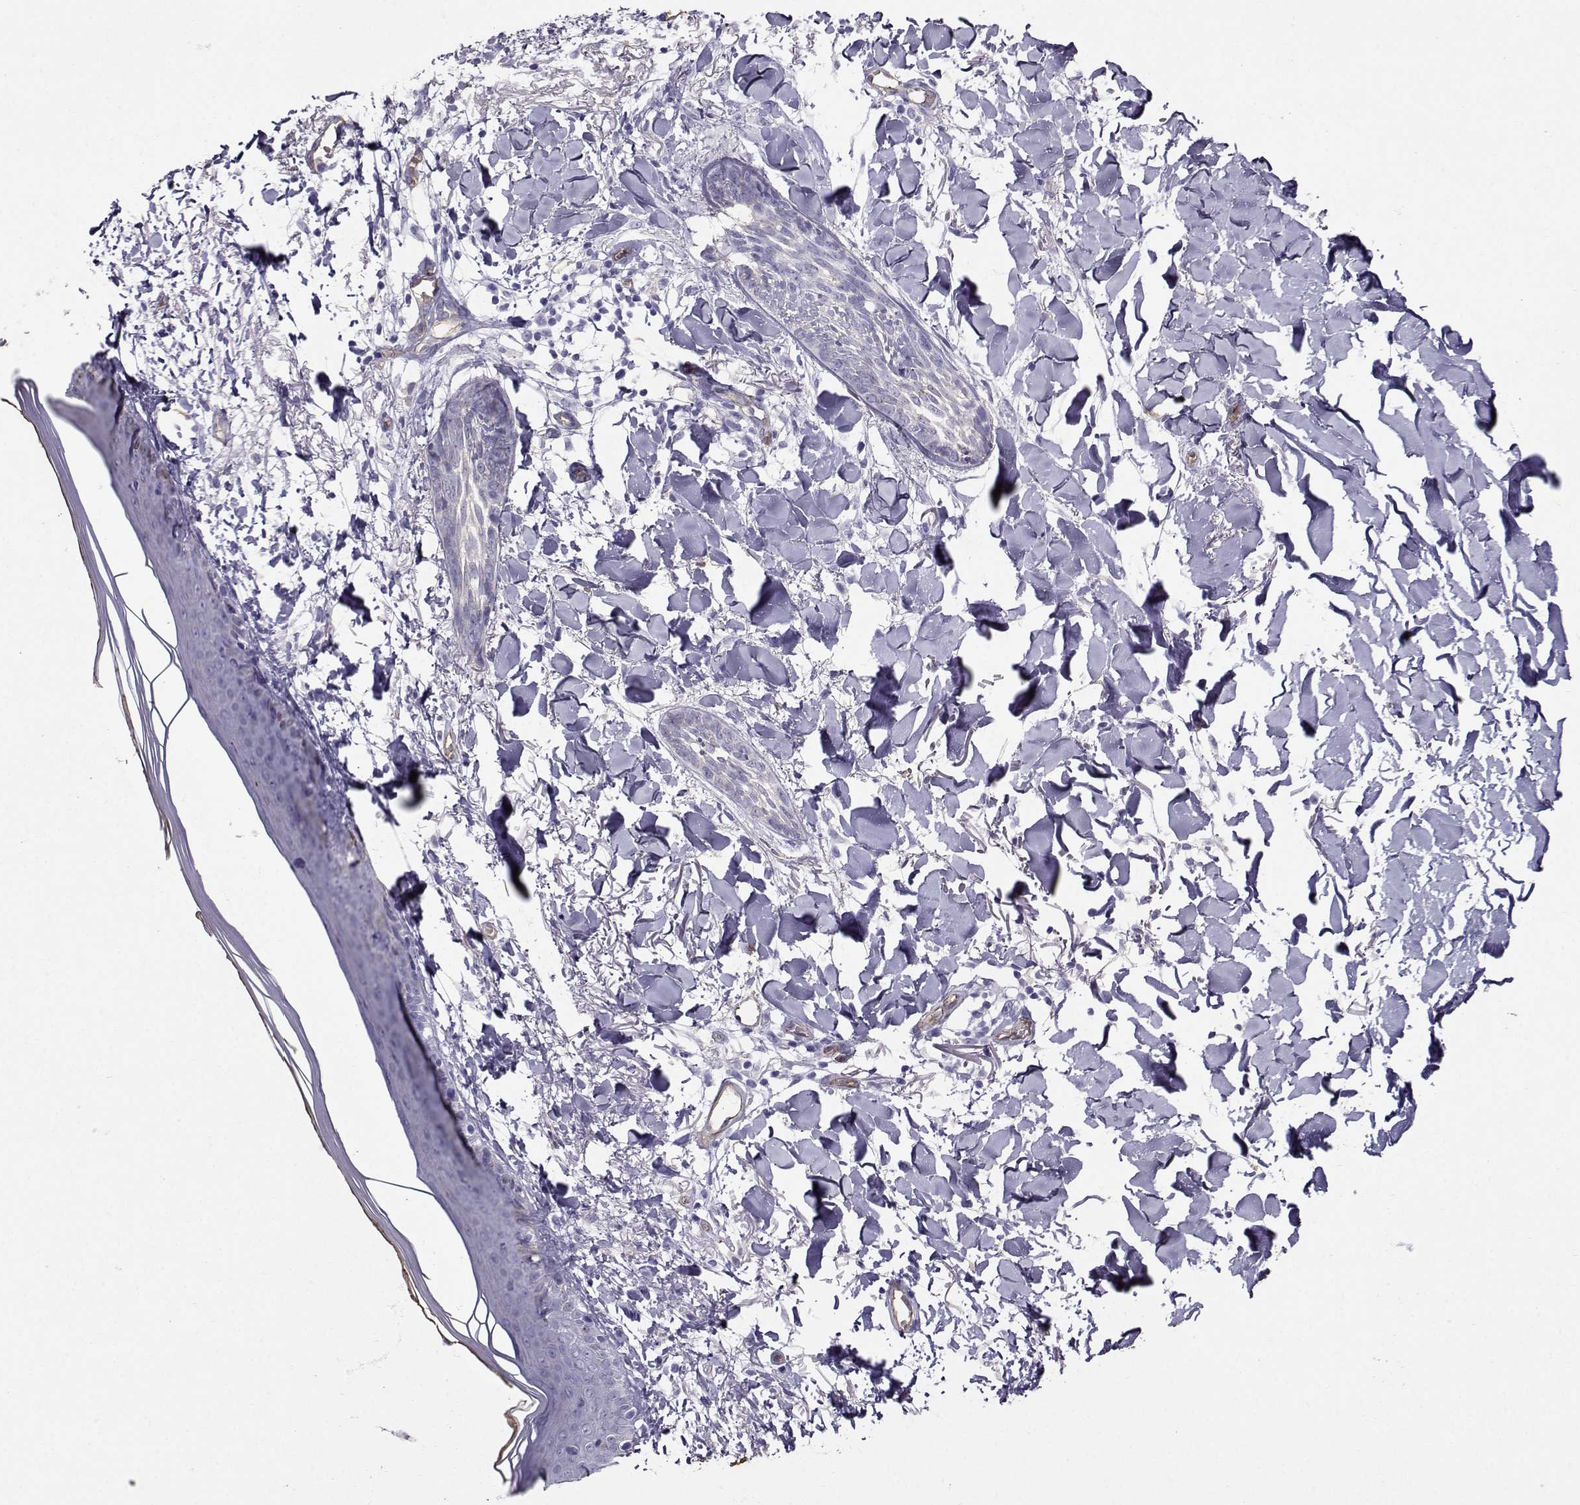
{"staining": {"intensity": "negative", "quantity": "none", "location": "none"}, "tissue": "skin cancer", "cell_type": "Tumor cells", "image_type": "cancer", "snomed": [{"axis": "morphology", "description": "Normal tissue, NOS"}, {"axis": "morphology", "description": "Basal cell carcinoma"}, {"axis": "topography", "description": "Skin"}], "caption": "IHC photomicrograph of skin basal cell carcinoma stained for a protein (brown), which shows no expression in tumor cells.", "gene": "CLUL1", "patient": {"sex": "male", "age": 84}}